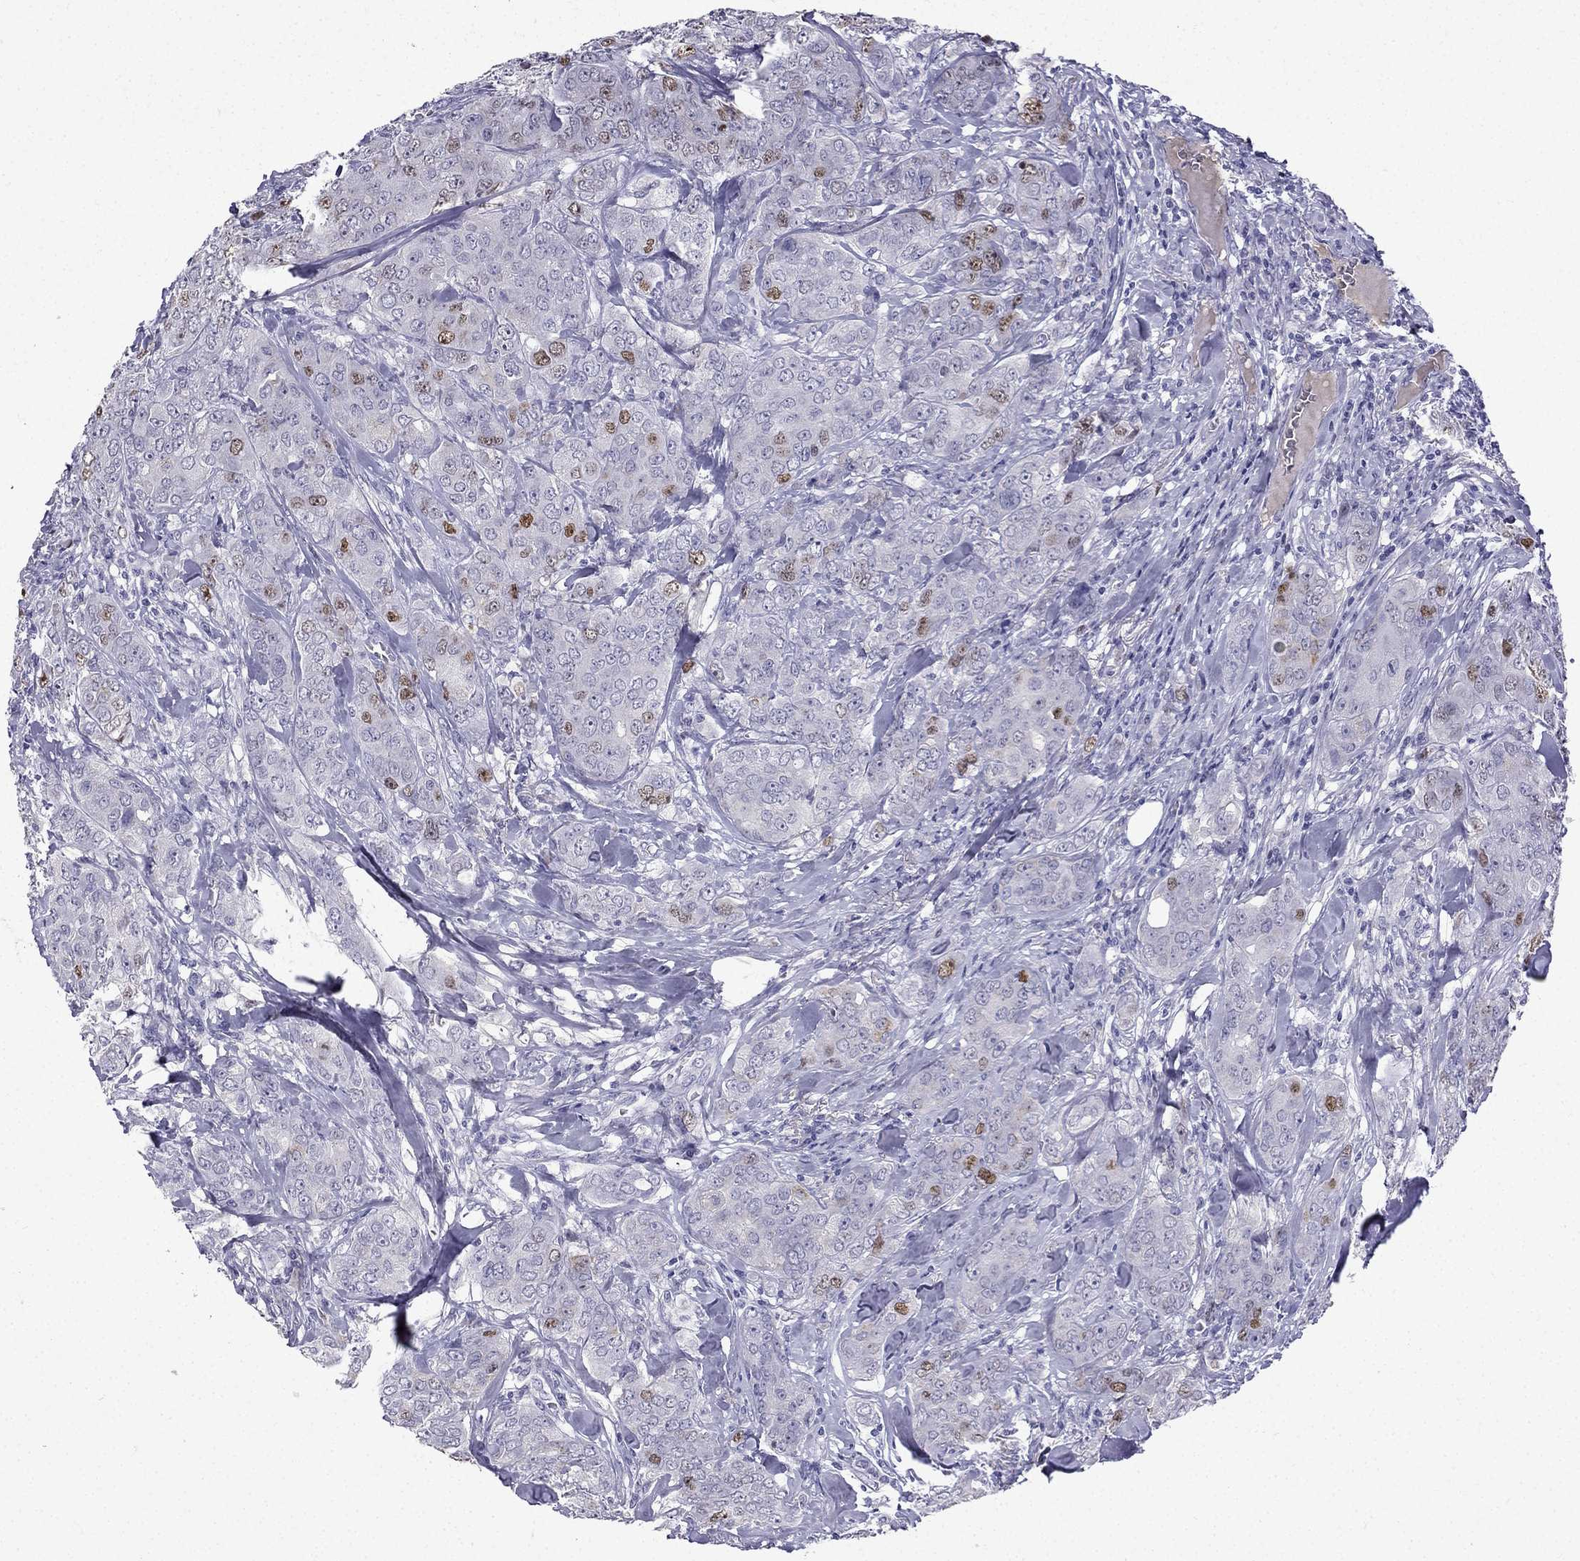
{"staining": {"intensity": "moderate", "quantity": "<25%", "location": "nuclear"}, "tissue": "breast cancer", "cell_type": "Tumor cells", "image_type": "cancer", "snomed": [{"axis": "morphology", "description": "Duct carcinoma"}, {"axis": "topography", "description": "Breast"}], "caption": "A brown stain labels moderate nuclear positivity of a protein in breast infiltrating ductal carcinoma tumor cells. (Brightfield microscopy of DAB IHC at high magnification).", "gene": "UHRF1", "patient": {"sex": "female", "age": 43}}